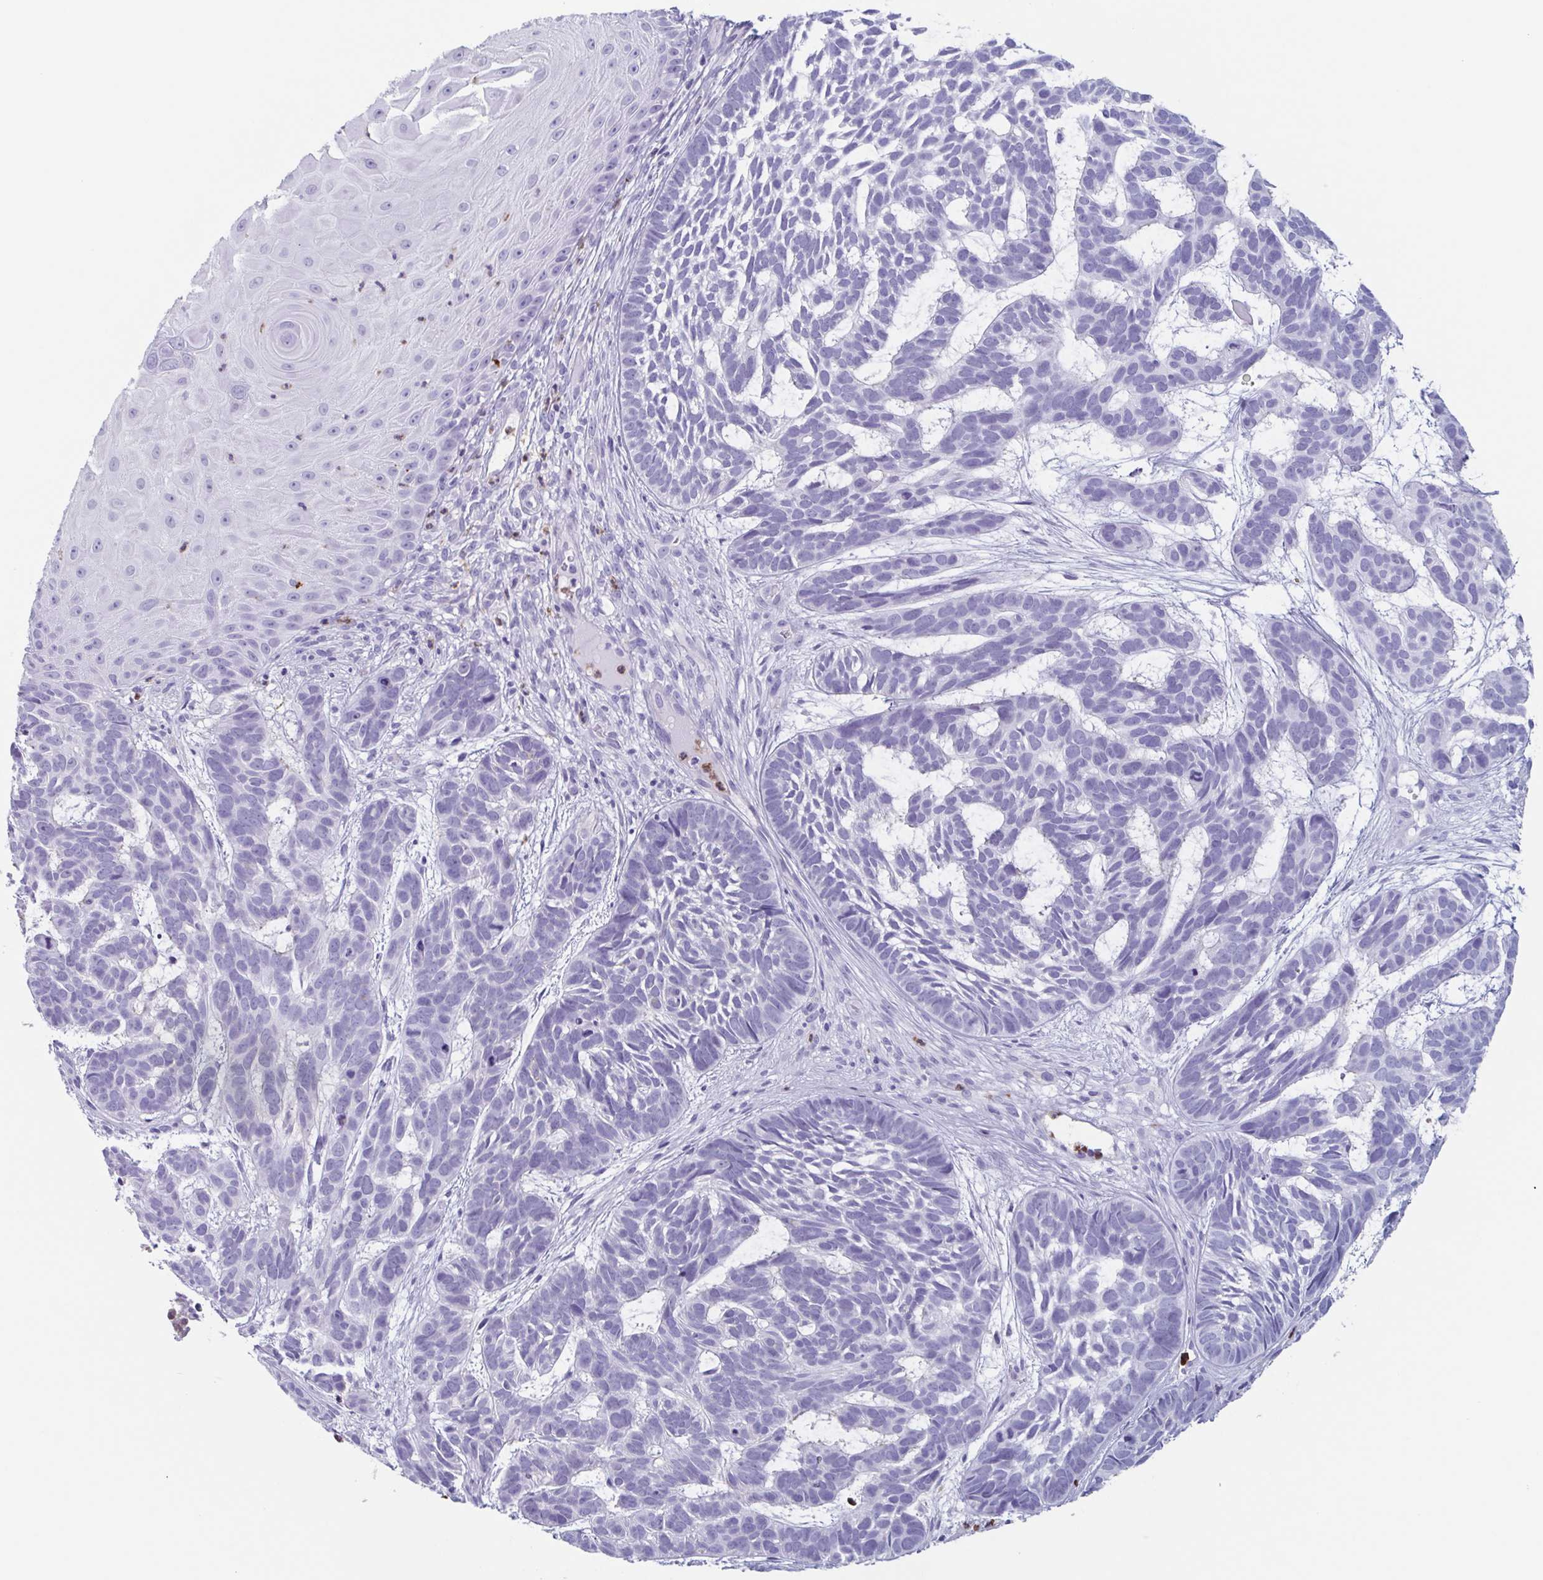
{"staining": {"intensity": "negative", "quantity": "none", "location": "none"}, "tissue": "skin cancer", "cell_type": "Tumor cells", "image_type": "cancer", "snomed": [{"axis": "morphology", "description": "Basal cell carcinoma"}, {"axis": "topography", "description": "Skin"}], "caption": "Skin cancer stained for a protein using immunohistochemistry (IHC) exhibits no staining tumor cells.", "gene": "BPI", "patient": {"sex": "male", "age": 78}}